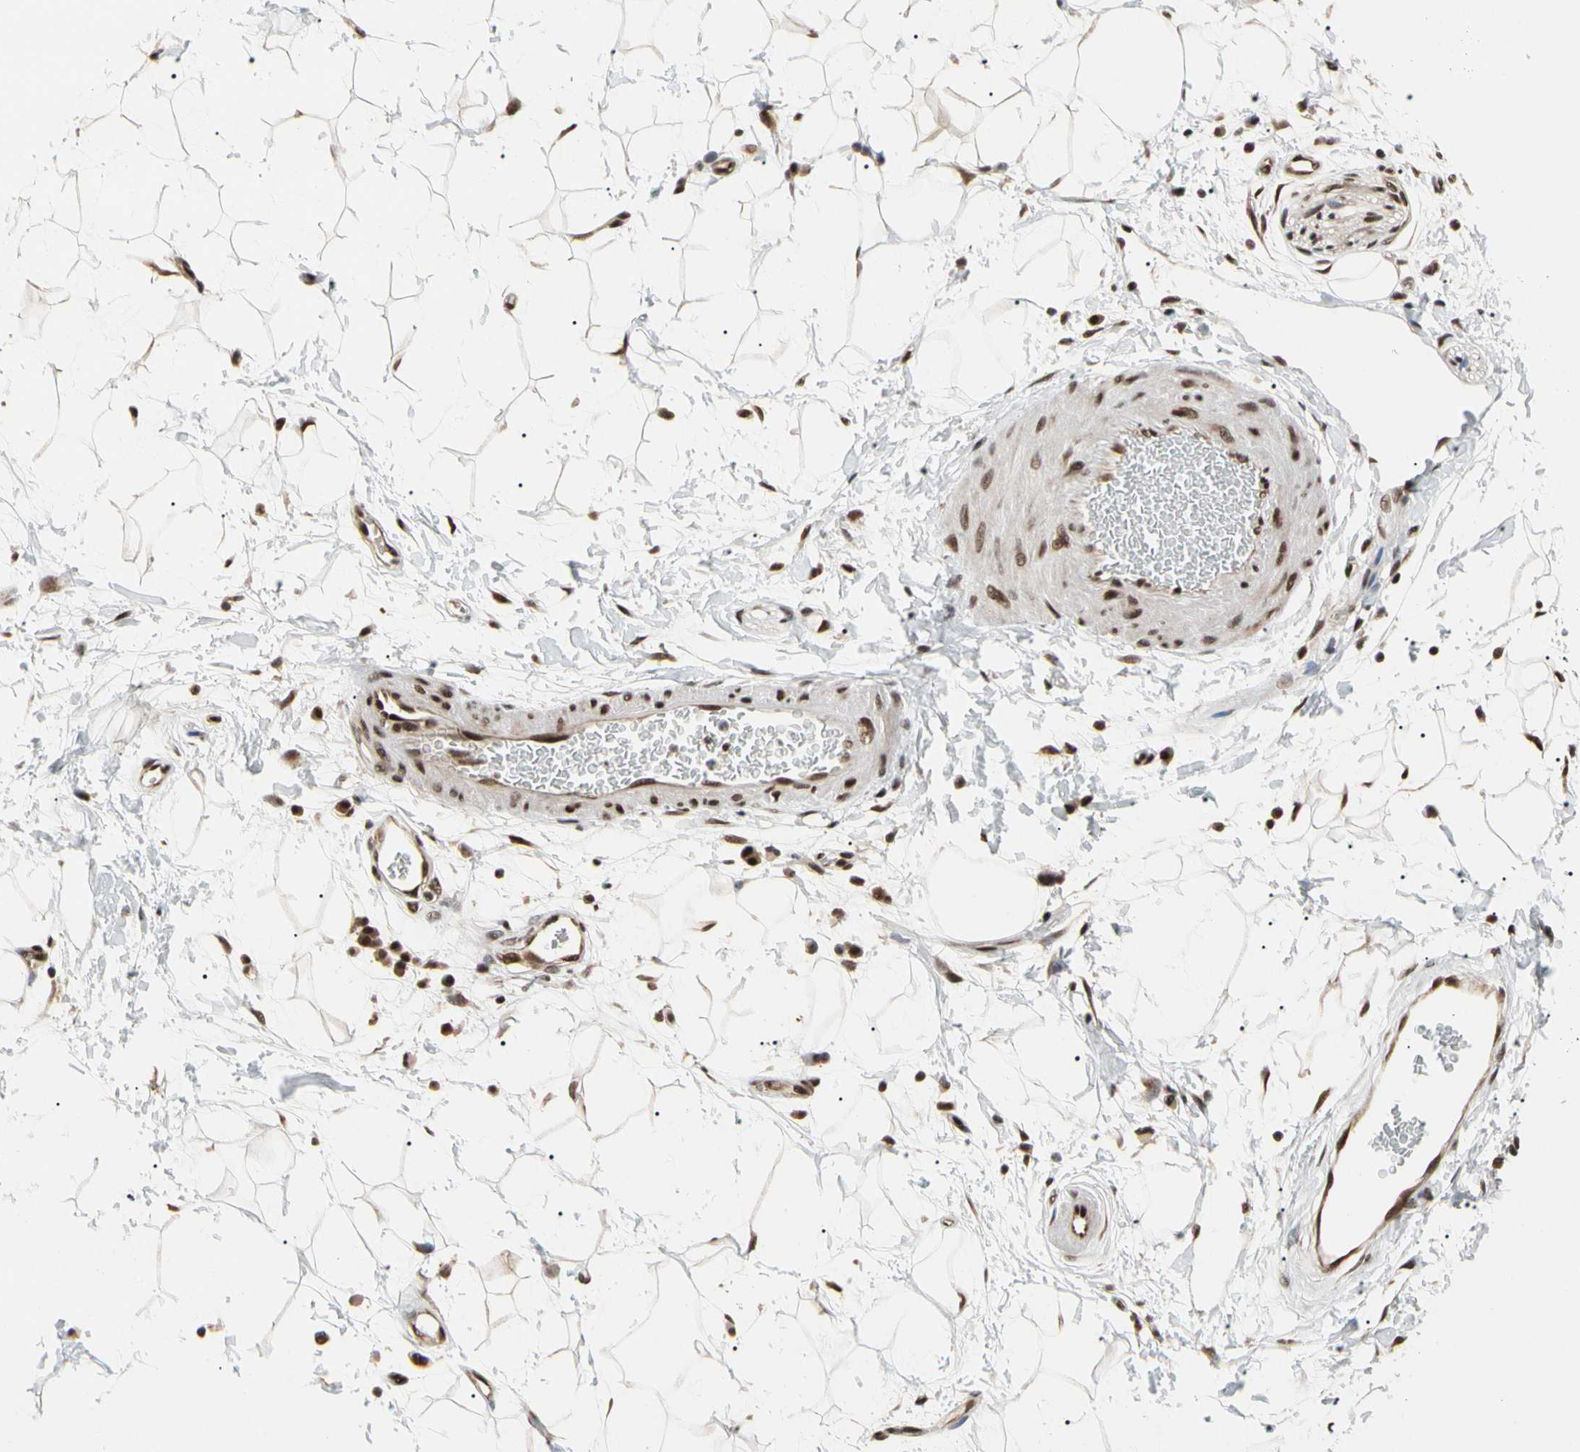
{"staining": {"intensity": "moderate", "quantity": ">75%", "location": "nuclear"}, "tissue": "adipose tissue", "cell_type": "Adipocytes", "image_type": "normal", "snomed": [{"axis": "morphology", "description": "Normal tissue, NOS"}, {"axis": "topography", "description": "Soft tissue"}], "caption": "IHC micrograph of normal adipose tissue: adipose tissue stained using immunohistochemistry (IHC) exhibits medium levels of moderate protein expression localized specifically in the nuclear of adipocytes, appearing as a nuclear brown color.", "gene": "FAM98B", "patient": {"sex": "male", "age": 72}}